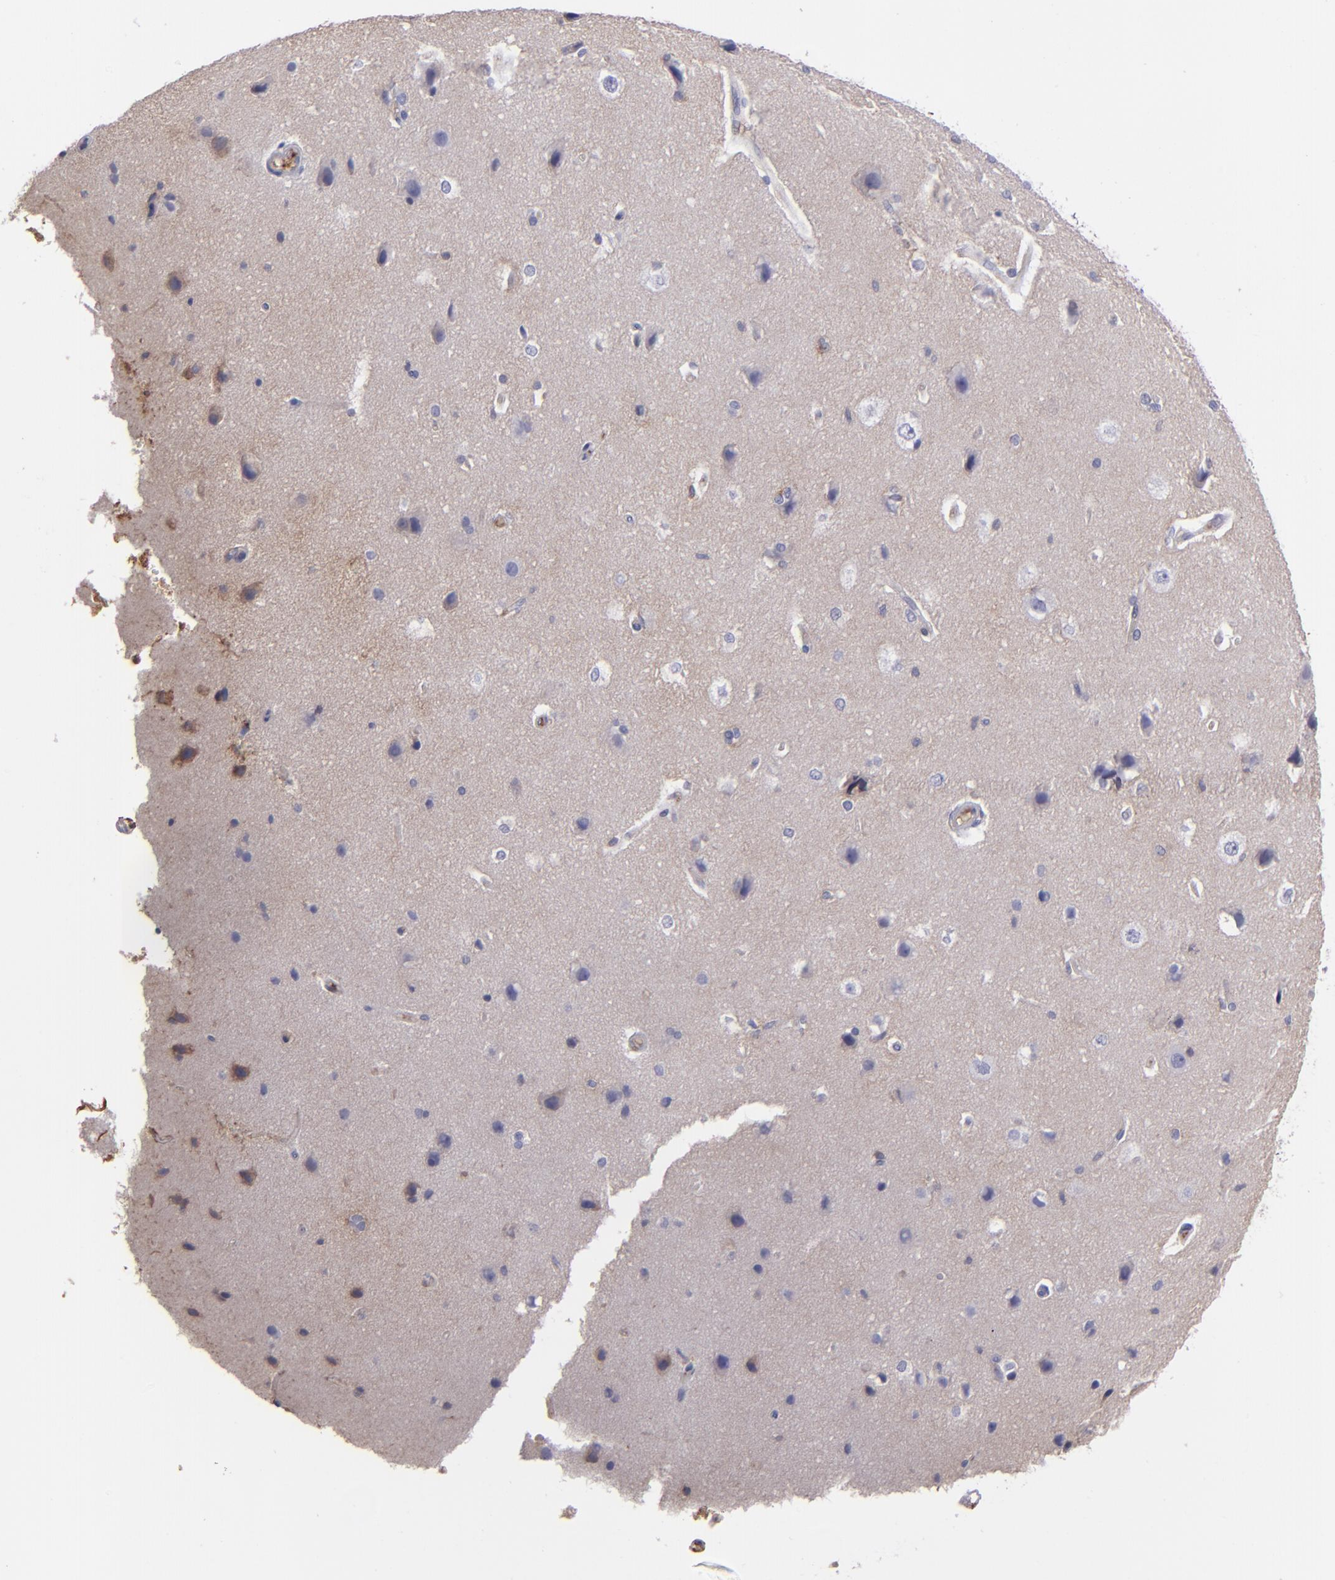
{"staining": {"intensity": "moderate", "quantity": "25%-75%", "location": "cytoplasmic/membranous"}, "tissue": "cerebral cortex", "cell_type": "Endothelial cells", "image_type": "normal", "snomed": [{"axis": "morphology", "description": "Normal tissue, NOS"}, {"axis": "topography", "description": "Cerebral cortex"}], "caption": "Immunohistochemistry staining of unremarkable cerebral cortex, which demonstrates medium levels of moderate cytoplasmic/membranous expression in approximately 25%-75% of endothelial cells indicating moderate cytoplasmic/membranous protein positivity. The staining was performed using DAB (brown) for protein detection and nuclei were counterstained in hematoxylin (blue).", "gene": "C1QA", "patient": {"sex": "female", "age": 45}}